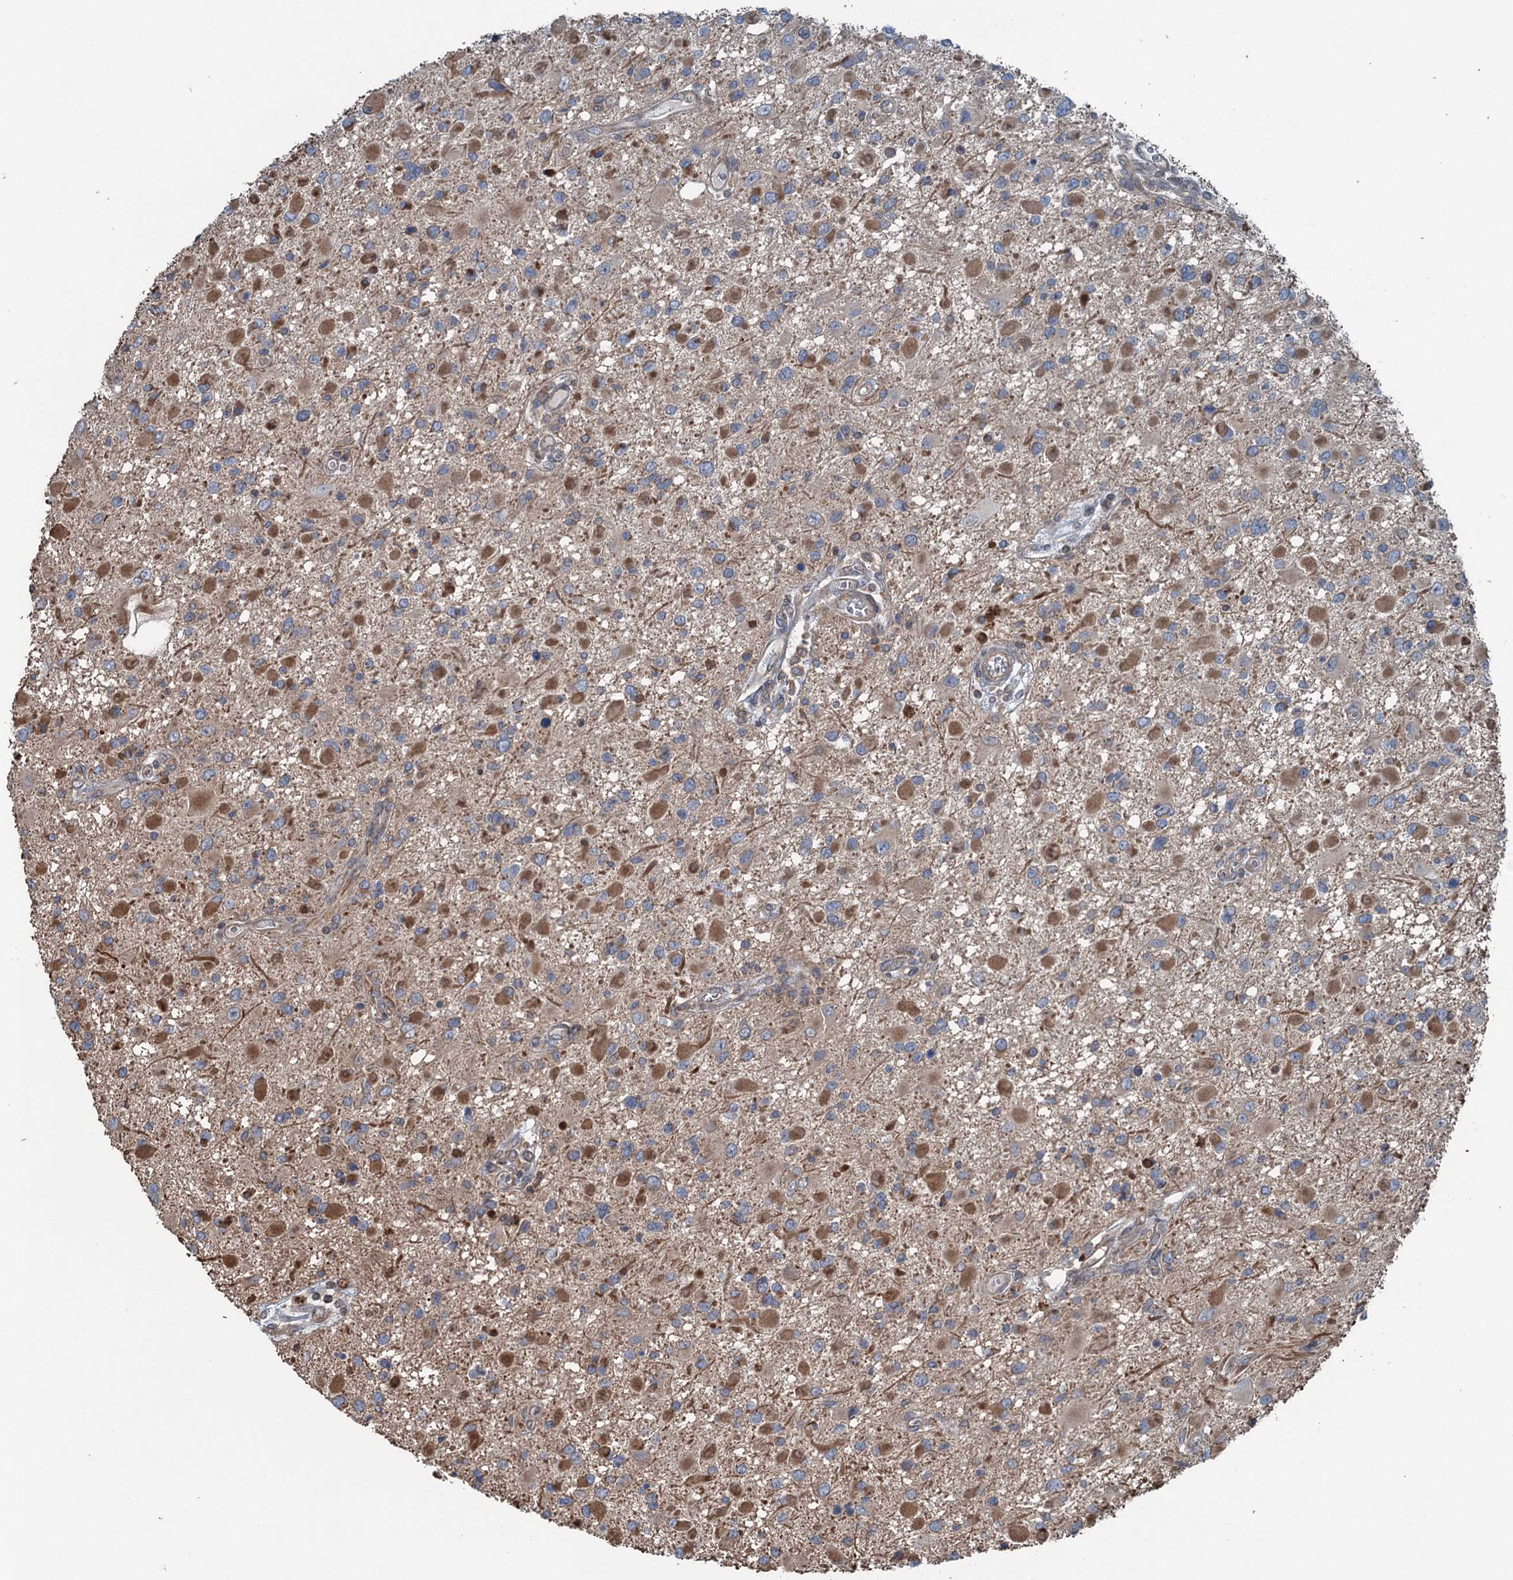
{"staining": {"intensity": "moderate", "quantity": "25%-75%", "location": "cytoplasmic/membranous"}, "tissue": "glioma", "cell_type": "Tumor cells", "image_type": "cancer", "snomed": [{"axis": "morphology", "description": "Glioma, malignant, High grade"}, {"axis": "topography", "description": "Brain"}], "caption": "Malignant glioma (high-grade) stained with IHC reveals moderate cytoplasmic/membranous positivity in about 25%-75% of tumor cells. Nuclei are stained in blue.", "gene": "TRAPPC8", "patient": {"sex": "male", "age": 53}}